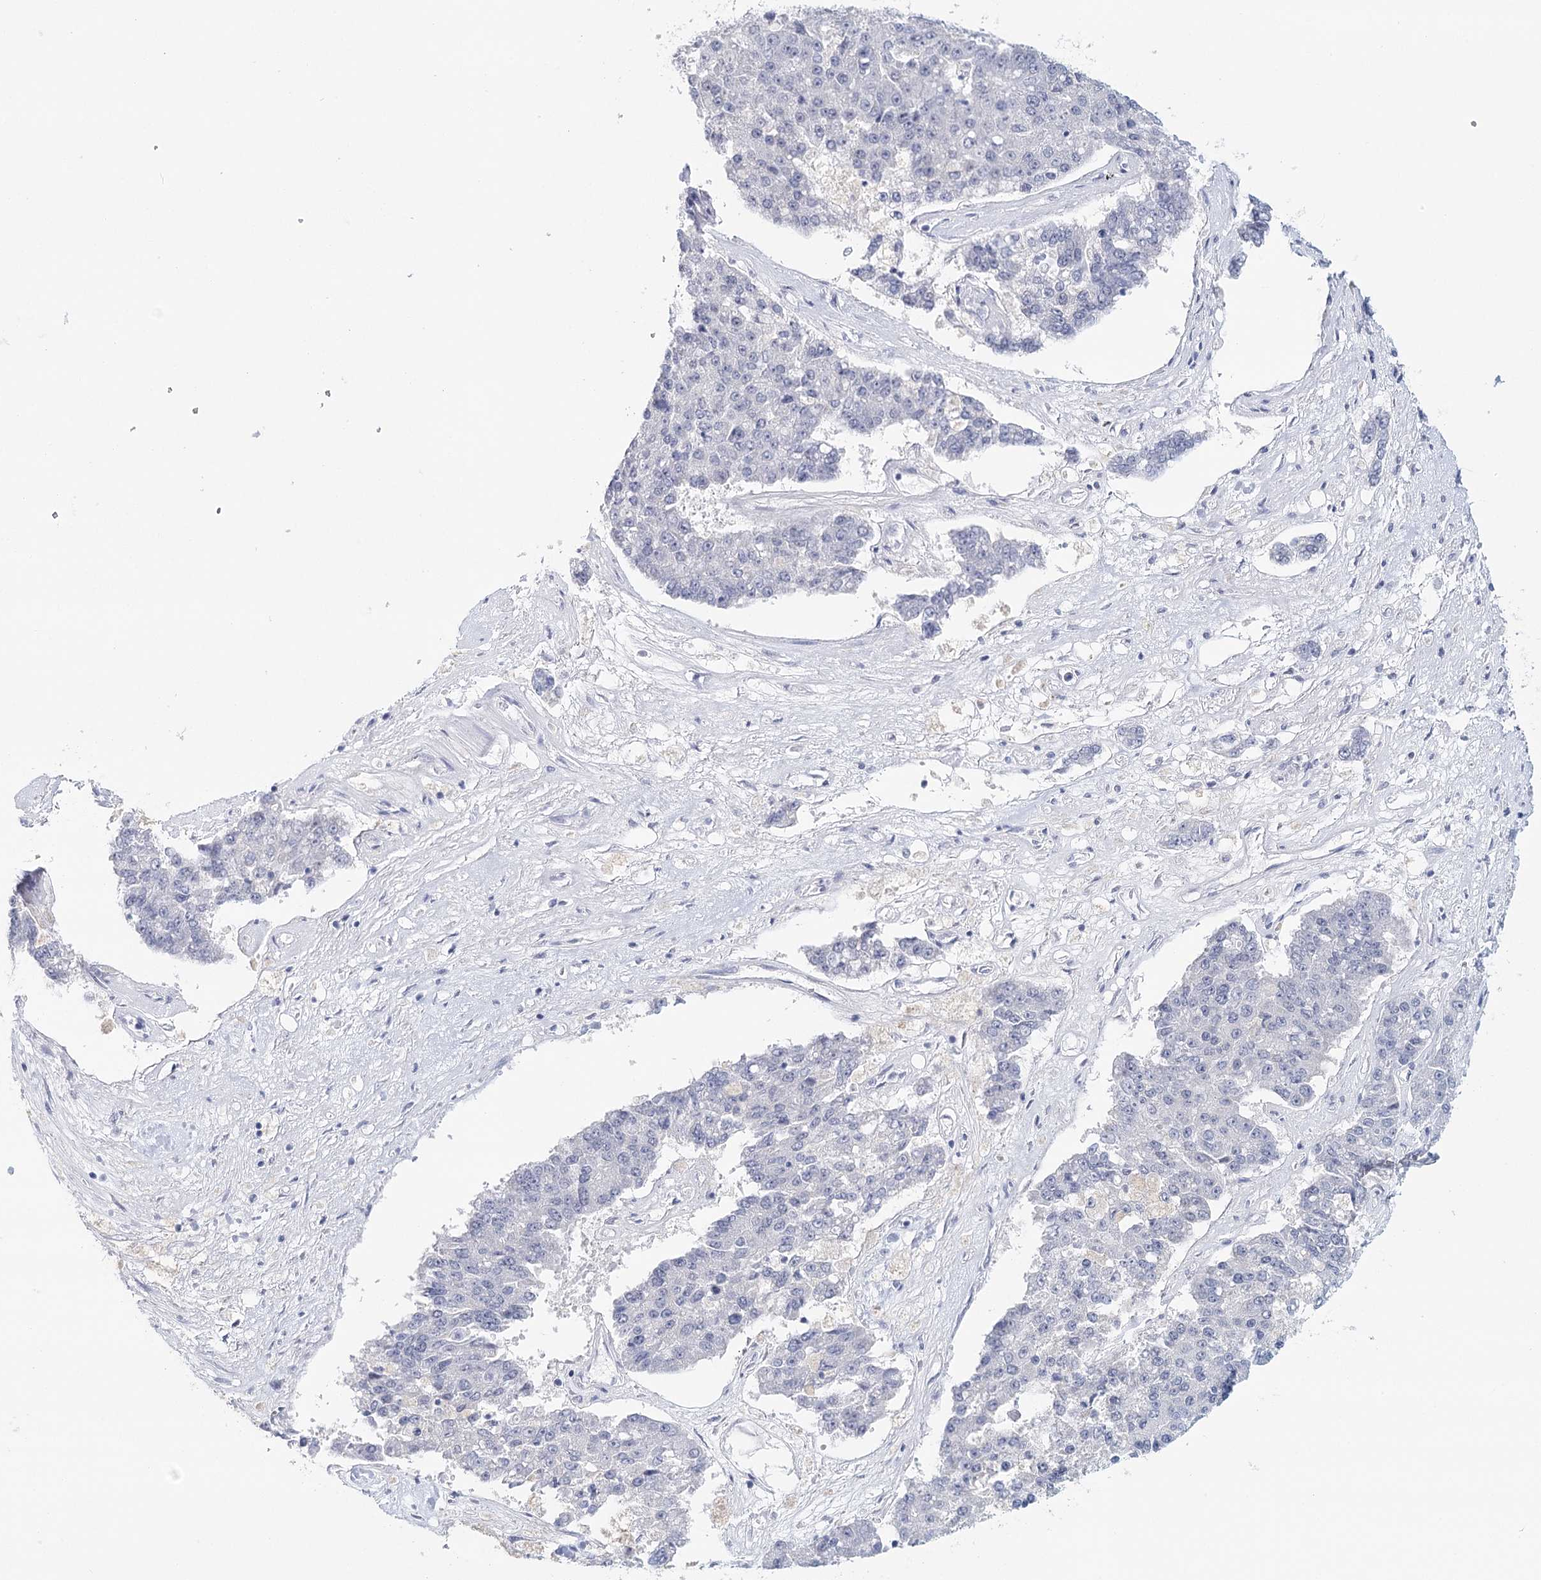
{"staining": {"intensity": "negative", "quantity": "none", "location": "none"}, "tissue": "pancreatic cancer", "cell_type": "Tumor cells", "image_type": "cancer", "snomed": [{"axis": "morphology", "description": "Adenocarcinoma, NOS"}, {"axis": "topography", "description": "Pancreas"}], "caption": "An IHC micrograph of pancreatic adenocarcinoma is shown. There is no staining in tumor cells of pancreatic adenocarcinoma.", "gene": "HSPA4L", "patient": {"sex": "male", "age": 50}}